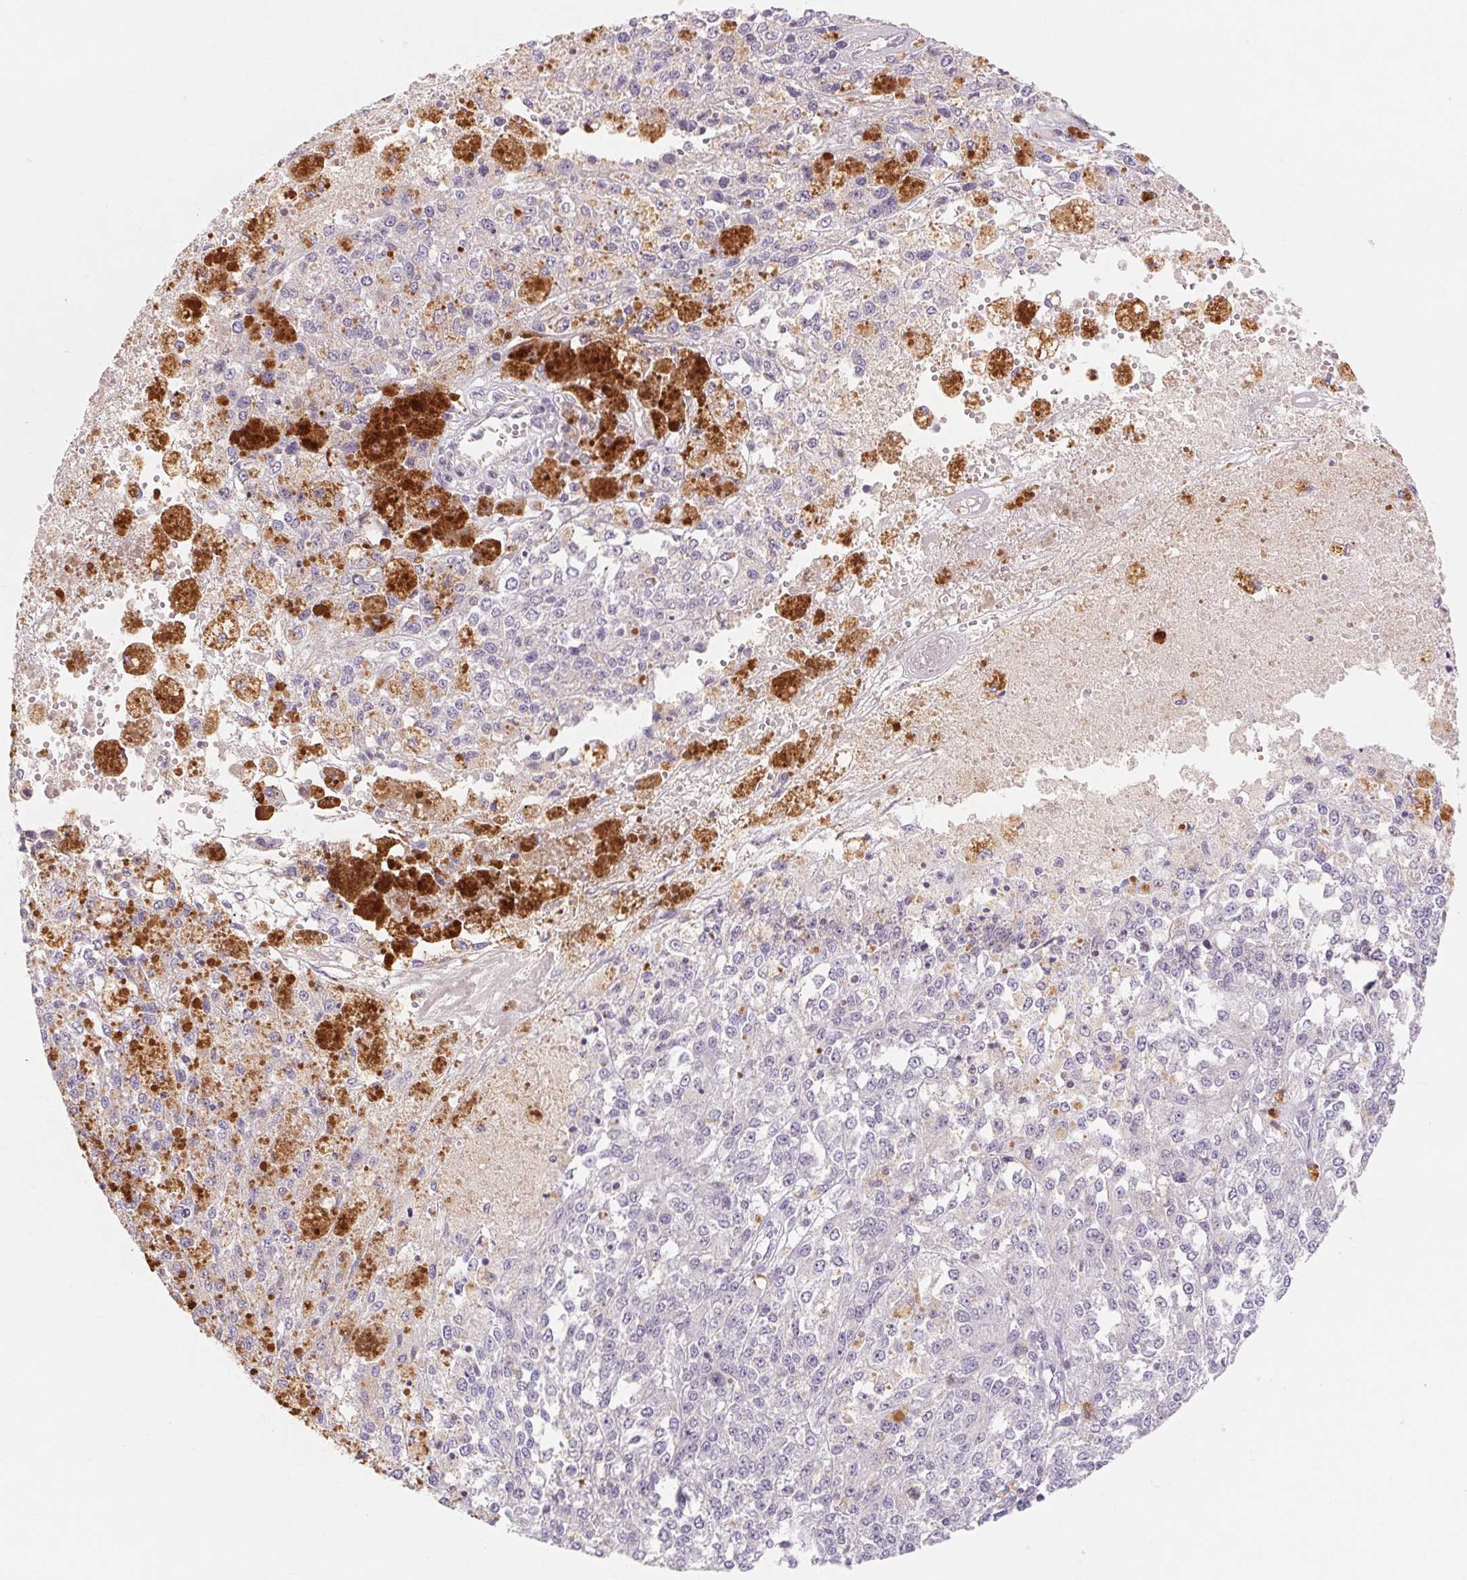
{"staining": {"intensity": "negative", "quantity": "none", "location": "none"}, "tissue": "melanoma", "cell_type": "Tumor cells", "image_type": "cancer", "snomed": [{"axis": "morphology", "description": "Malignant melanoma, Metastatic site"}, {"axis": "topography", "description": "Lymph node"}], "caption": "This micrograph is of malignant melanoma (metastatic site) stained with immunohistochemistry (IHC) to label a protein in brown with the nuclei are counter-stained blue. There is no positivity in tumor cells.", "gene": "KIF26A", "patient": {"sex": "female", "age": 64}}